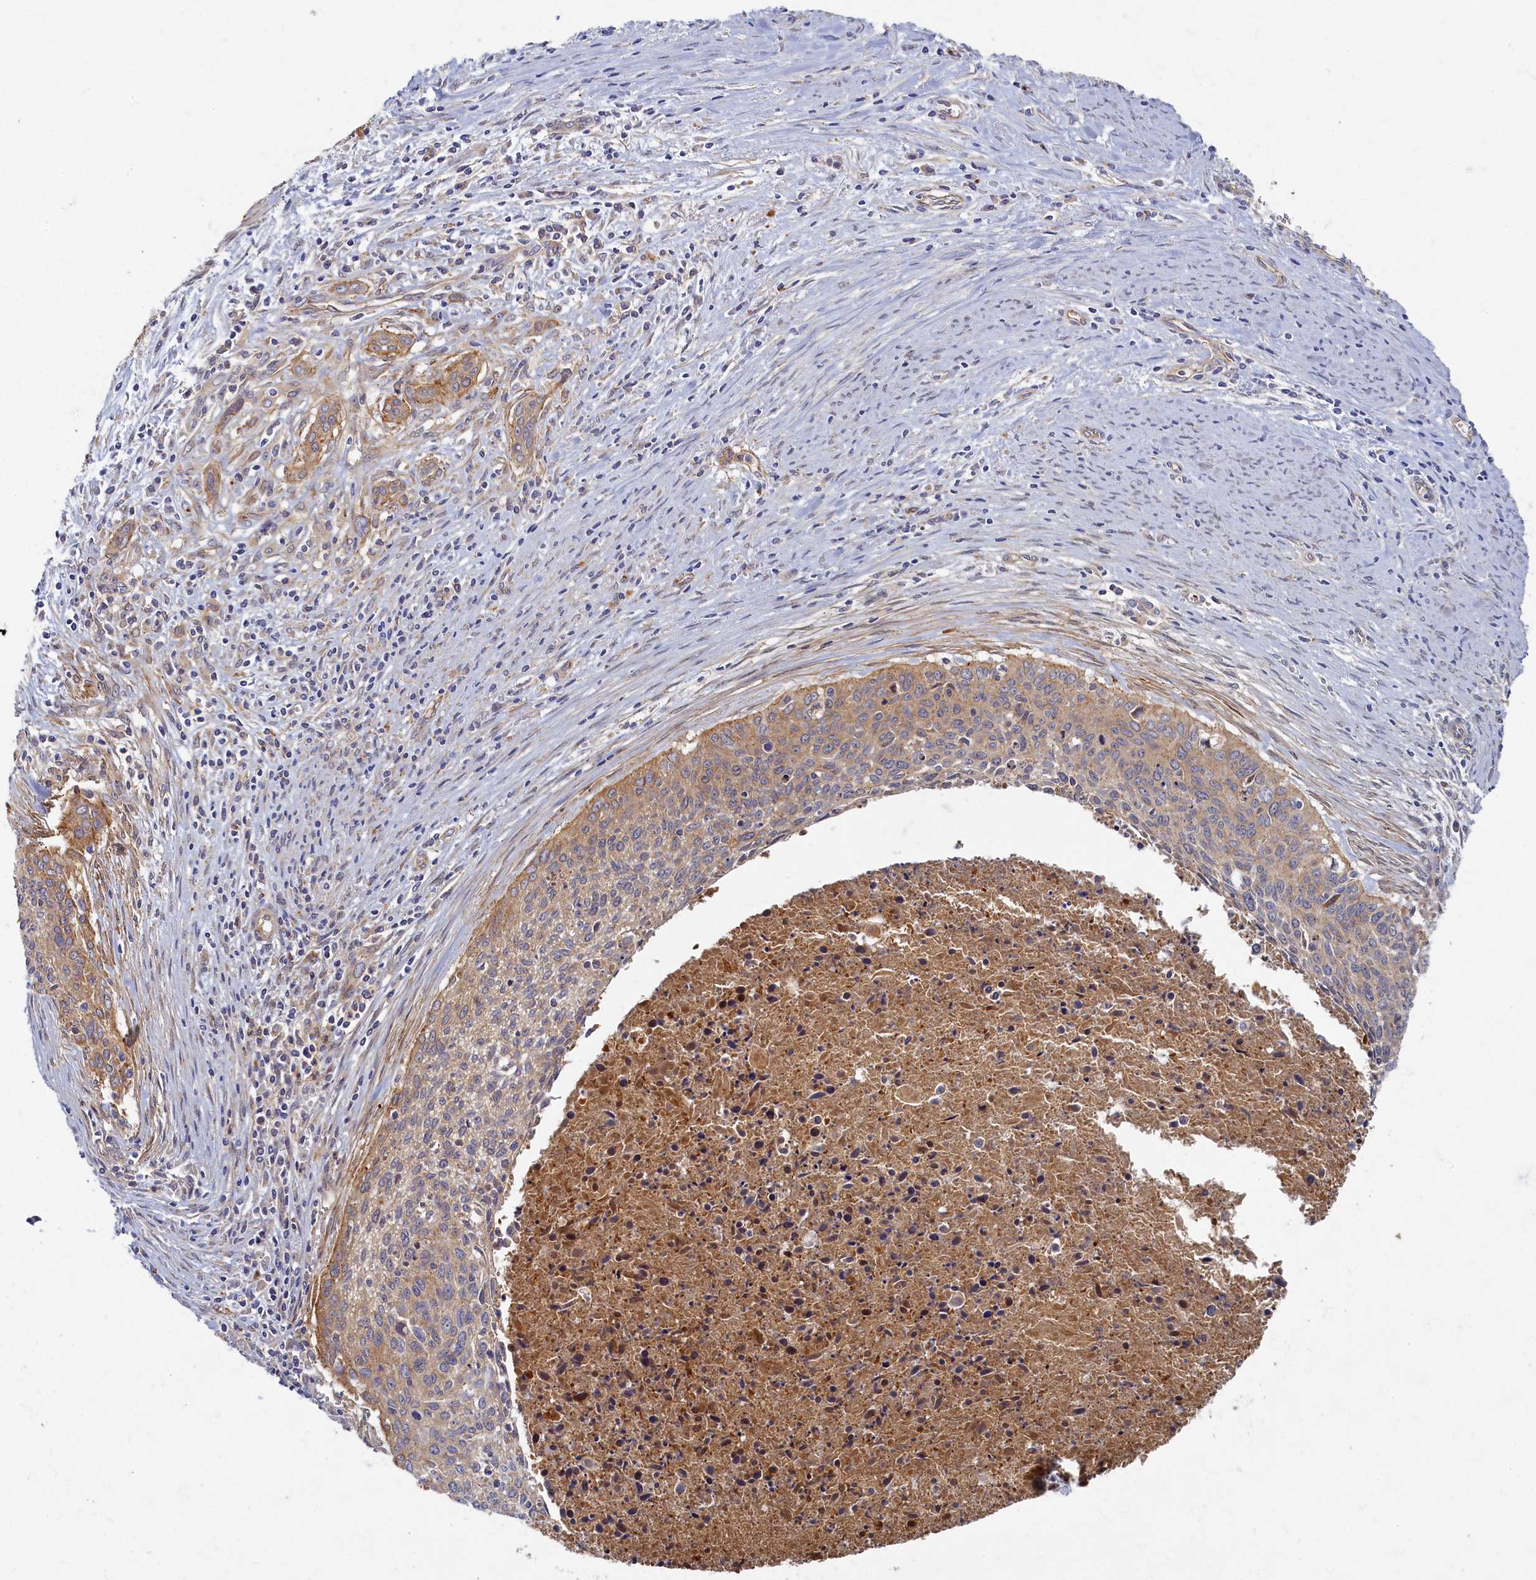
{"staining": {"intensity": "weak", "quantity": ">75%", "location": "cytoplasmic/membranous"}, "tissue": "cervical cancer", "cell_type": "Tumor cells", "image_type": "cancer", "snomed": [{"axis": "morphology", "description": "Squamous cell carcinoma, NOS"}, {"axis": "topography", "description": "Cervix"}], "caption": "A micrograph showing weak cytoplasmic/membranous staining in approximately >75% of tumor cells in squamous cell carcinoma (cervical), as visualized by brown immunohistochemical staining.", "gene": "PSMG2", "patient": {"sex": "female", "age": 55}}